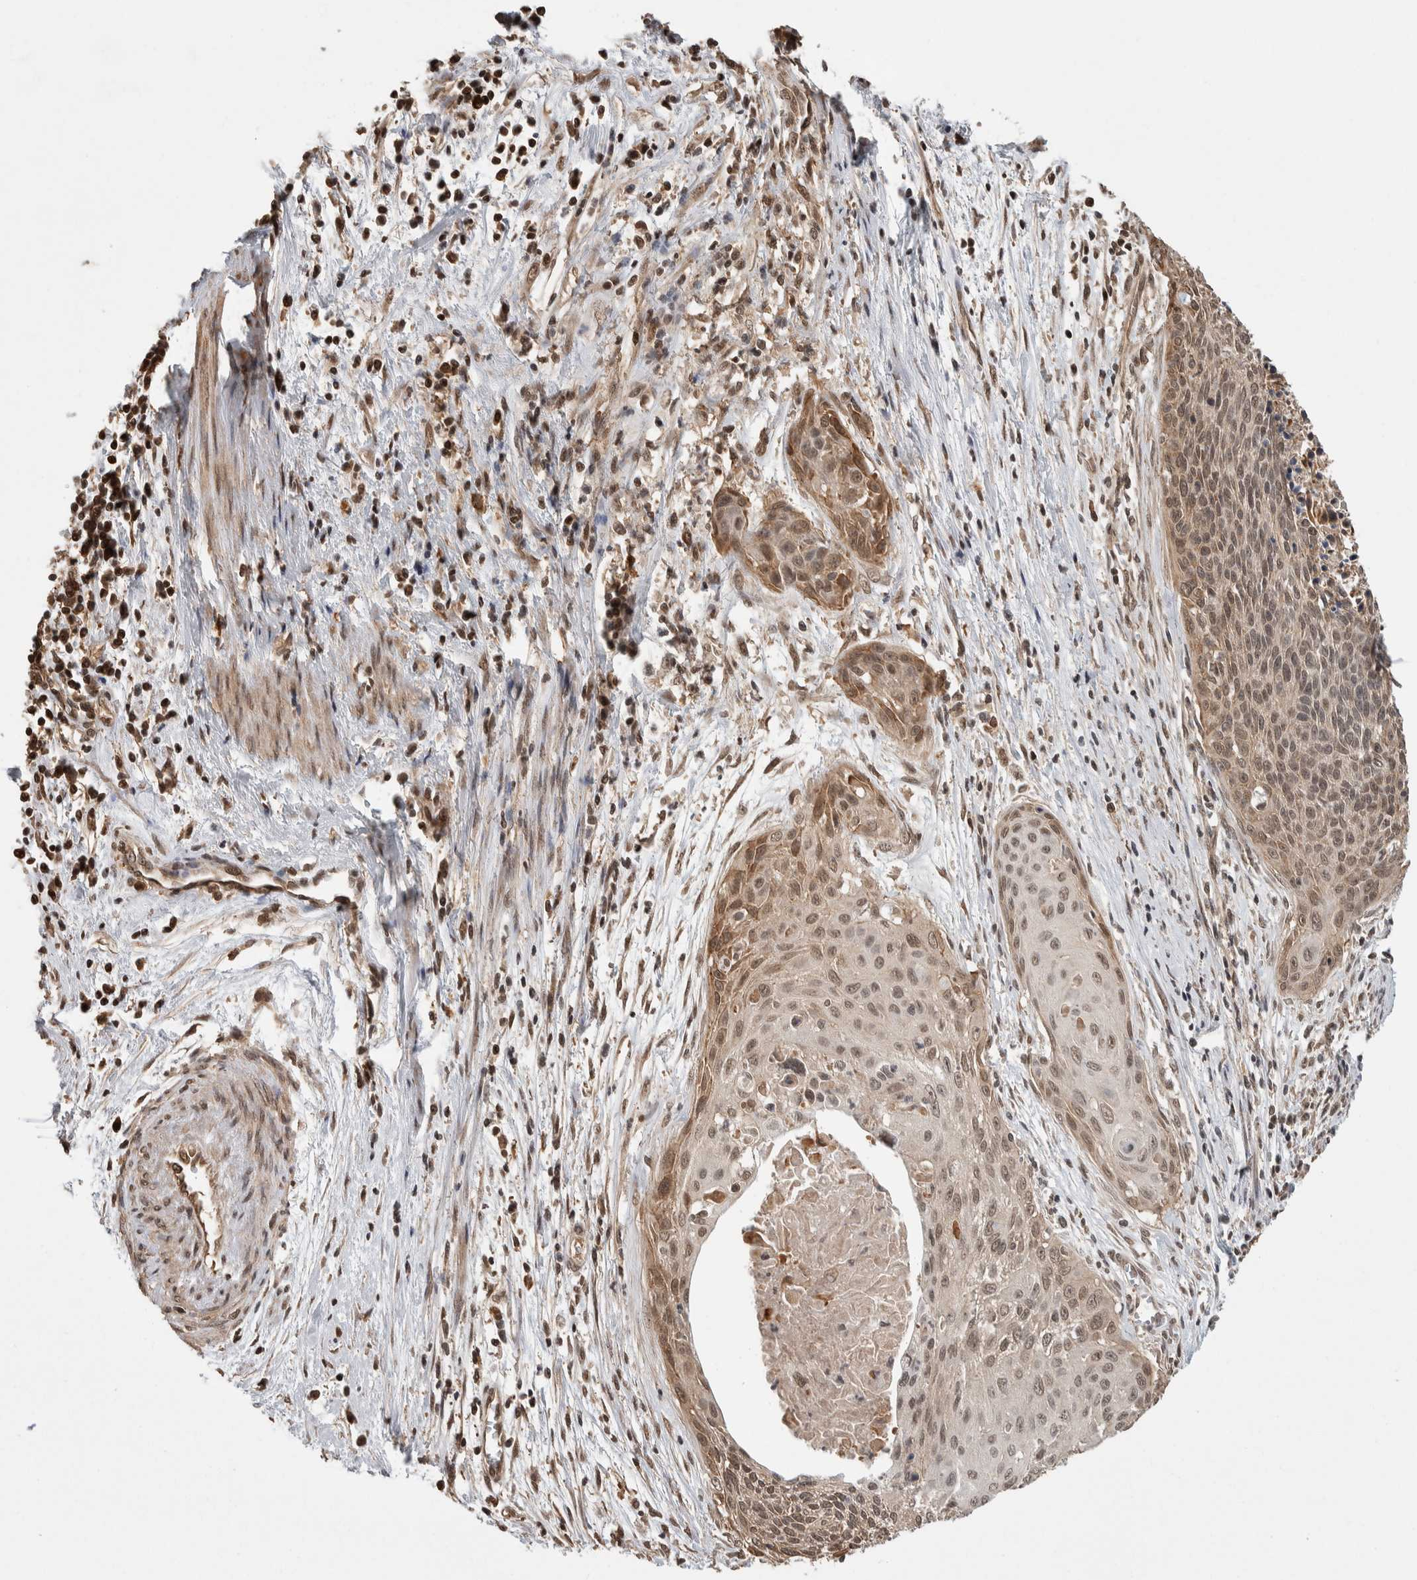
{"staining": {"intensity": "moderate", "quantity": ">75%", "location": "nuclear"}, "tissue": "cervical cancer", "cell_type": "Tumor cells", "image_type": "cancer", "snomed": [{"axis": "morphology", "description": "Squamous cell carcinoma, NOS"}, {"axis": "topography", "description": "Cervix"}], "caption": "This photomicrograph shows immunohistochemistry staining of cervical squamous cell carcinoma, with medium moderate nuclear positivity in about >75% of tumor cells.", "gene": "ZNF592", "patient": {"sex": "female", "age": 55}}